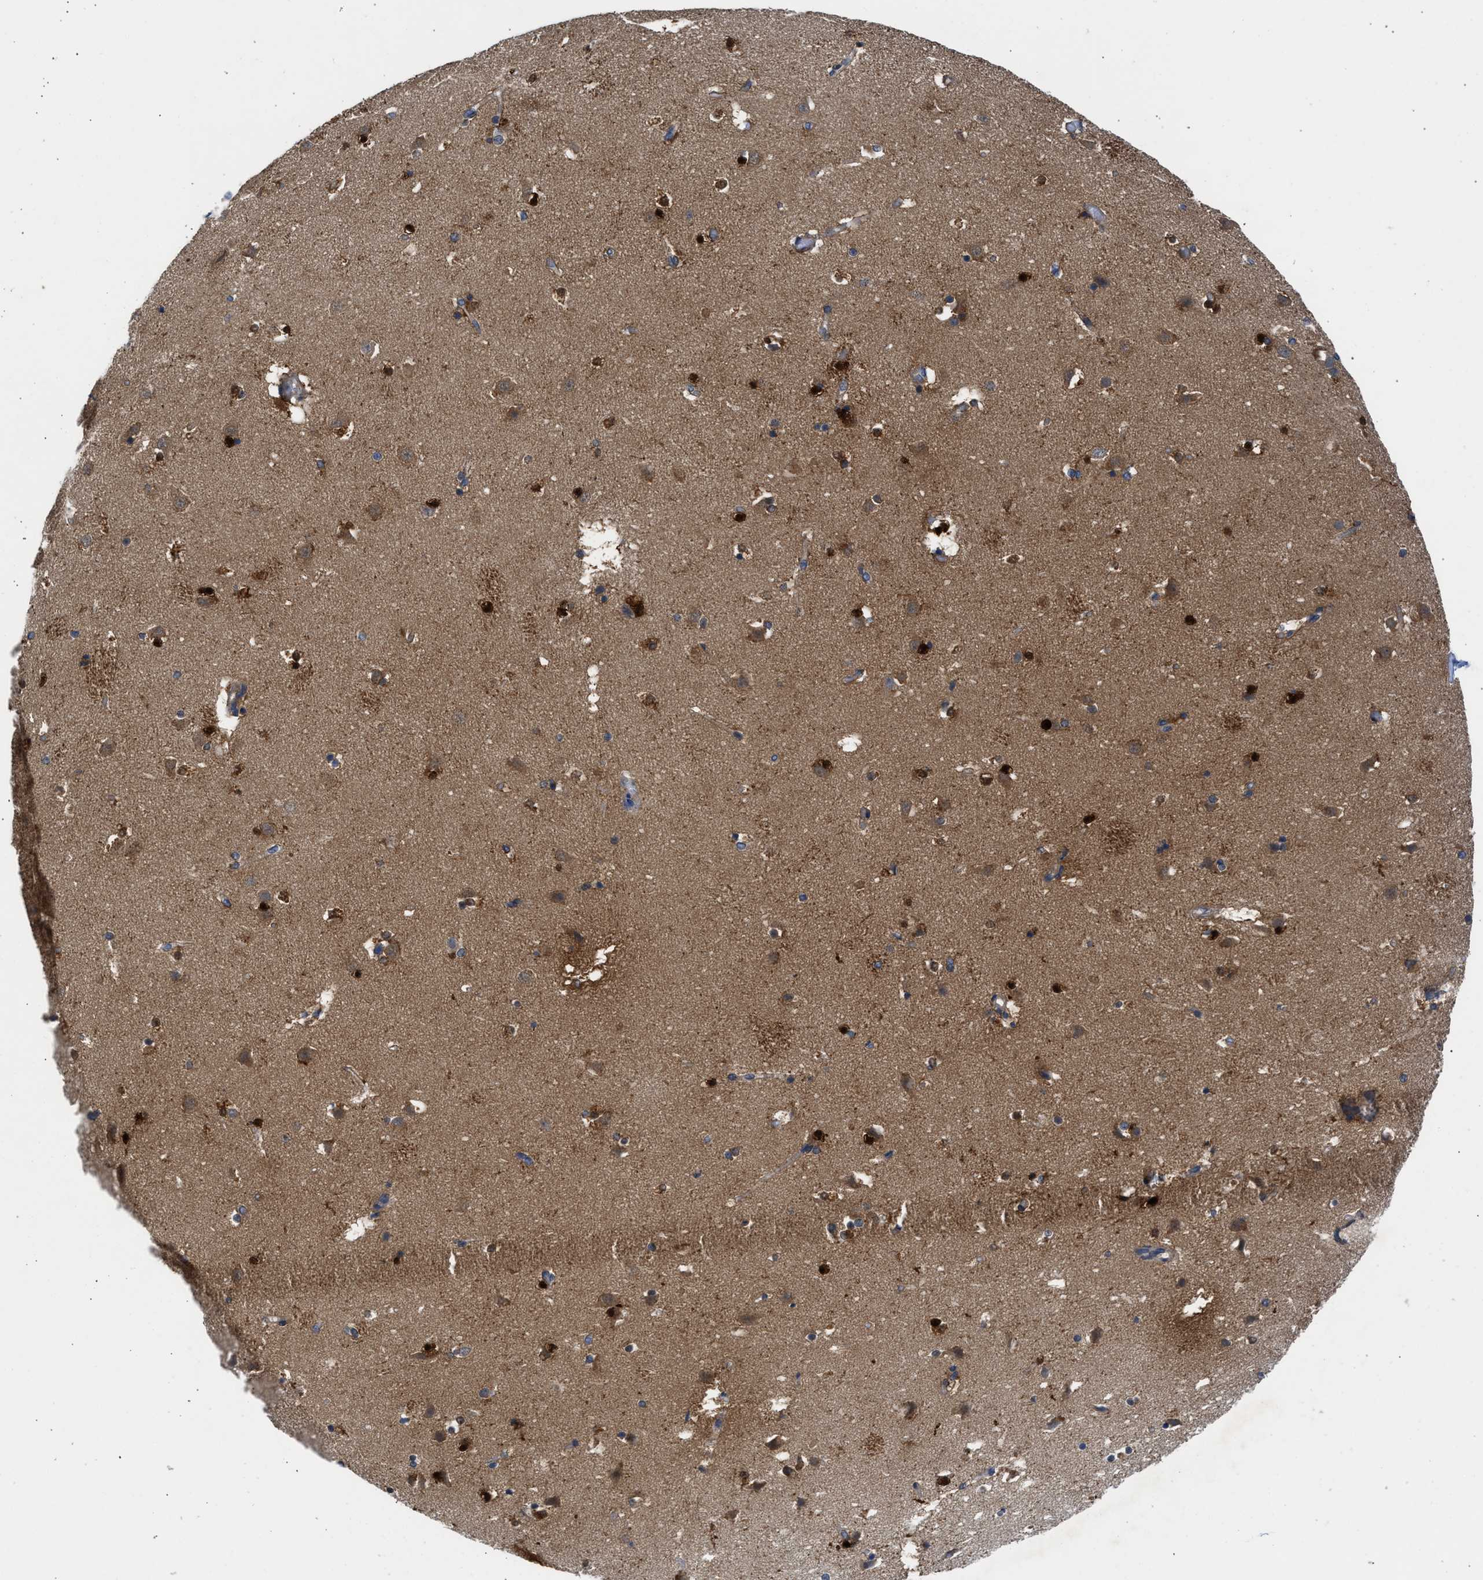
{"staining": {"intensity": "strong", "quantity": "25%-75%", "location": "nuclear"}, "tissue": "caudate", "cell_type": "Glial cells", "image_type": "normal", "snomed": [{"axis": "morphology", "description": "Normal tissue, NOS"}, {"axis": "topography", "description": "Lateral ventricle wall"}], "caption": "A high amount of strong nuclear staining is seen in approximately 25%-75% of glial cells in unremarkable caudate. (DAB (3,3'-diaminobenzidine) IHC, brown staining for protein, blue staining for nuclei).", "gene": "CBR1", "patient": {"sex": "male", "age": 45}}